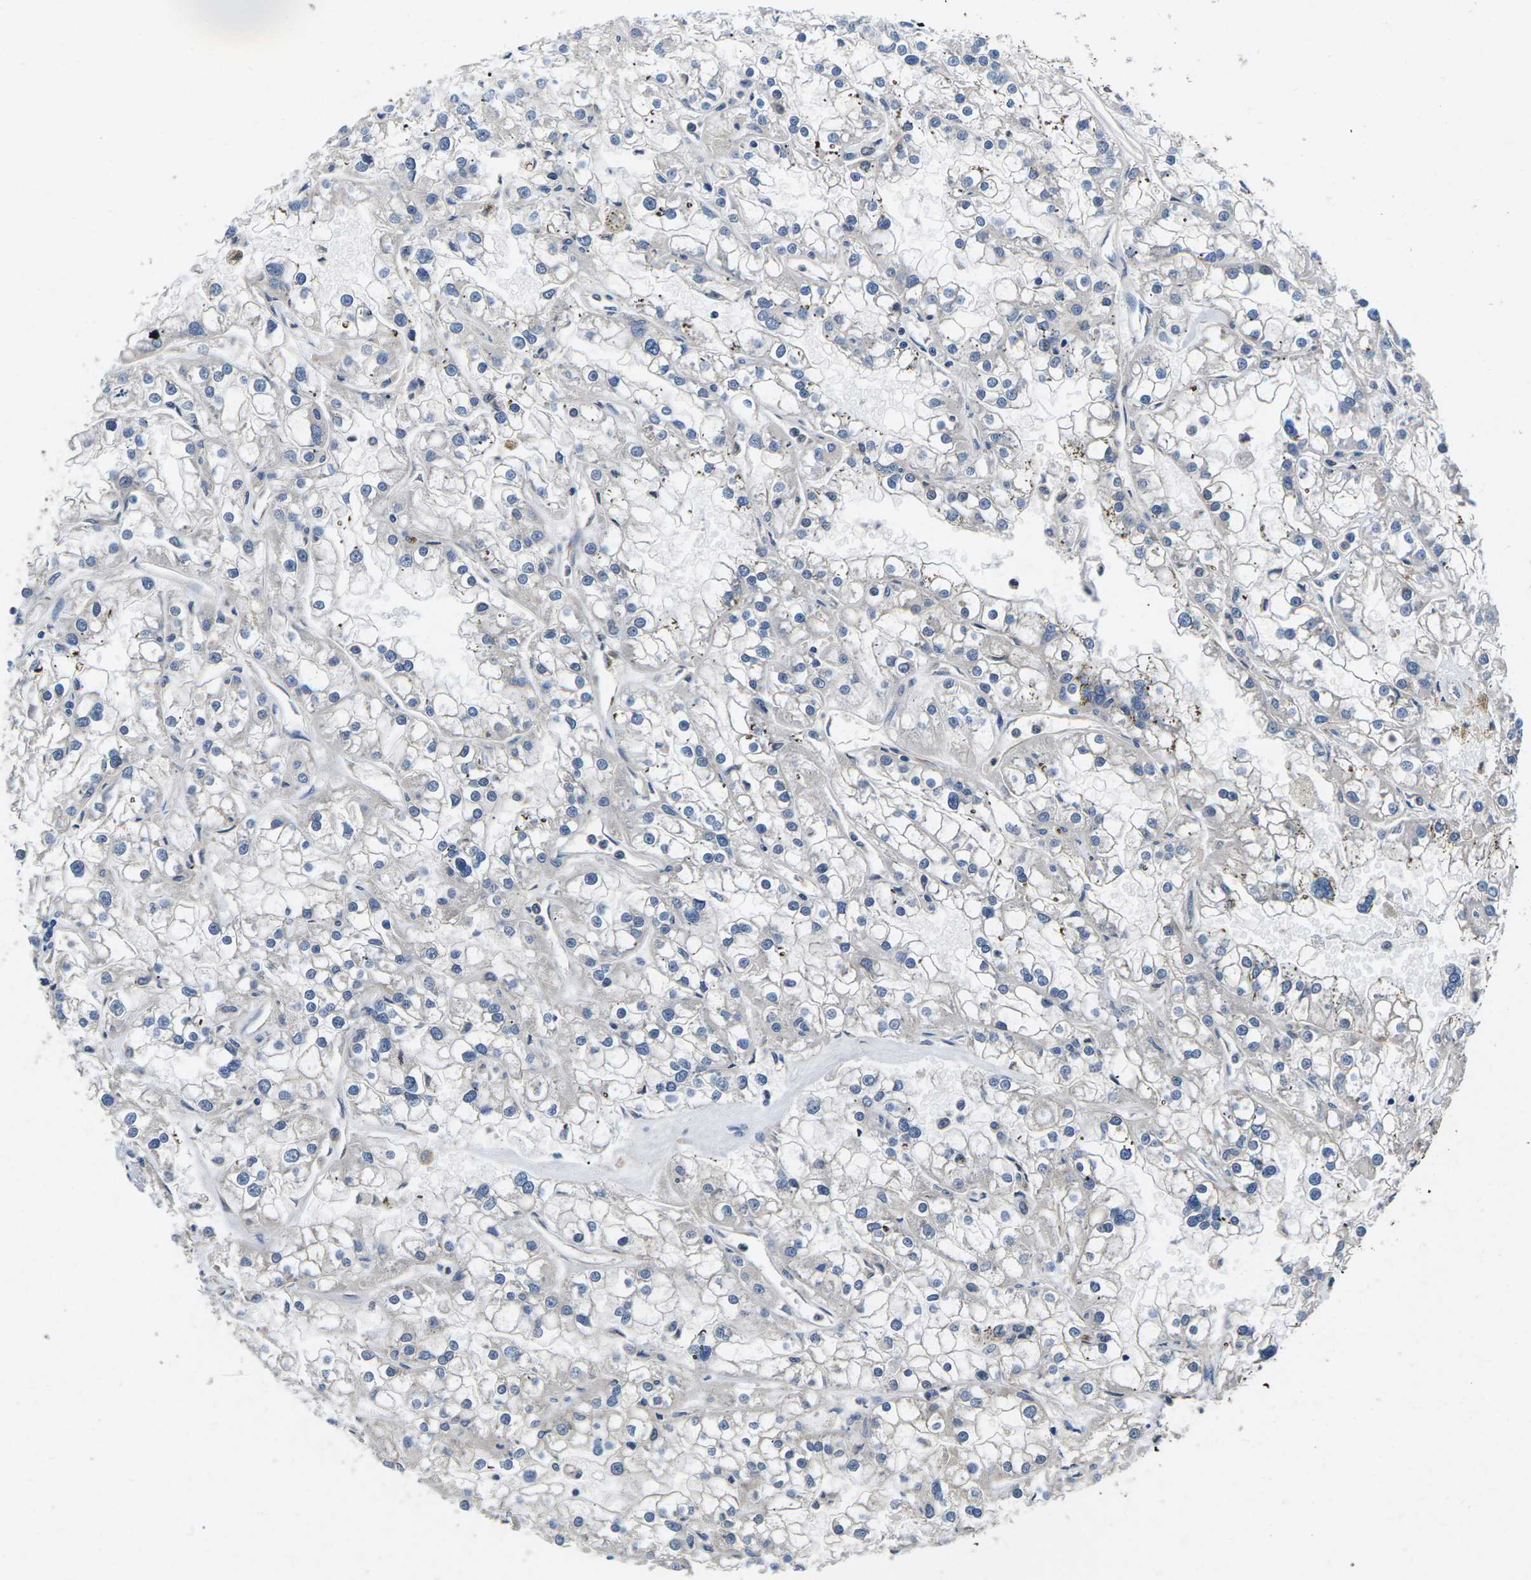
{"staining": {"intensity": "negative", "quantity": "none", "location": "none"}, "tissue": "renal cancer", "cell_type": "Tumor cells", "image_type": "cancer", "snomed": [{"axis": "morphology", "description": "Adenocarcinoma, NOS"}, {"axis": "topography", "description": "Kidney"}], "caption": "There is no significant staining in tumor cells of adenocarcinoma (renal).", "gene": "PLCE1", "patient": {"sex": "female", "age": 52}}